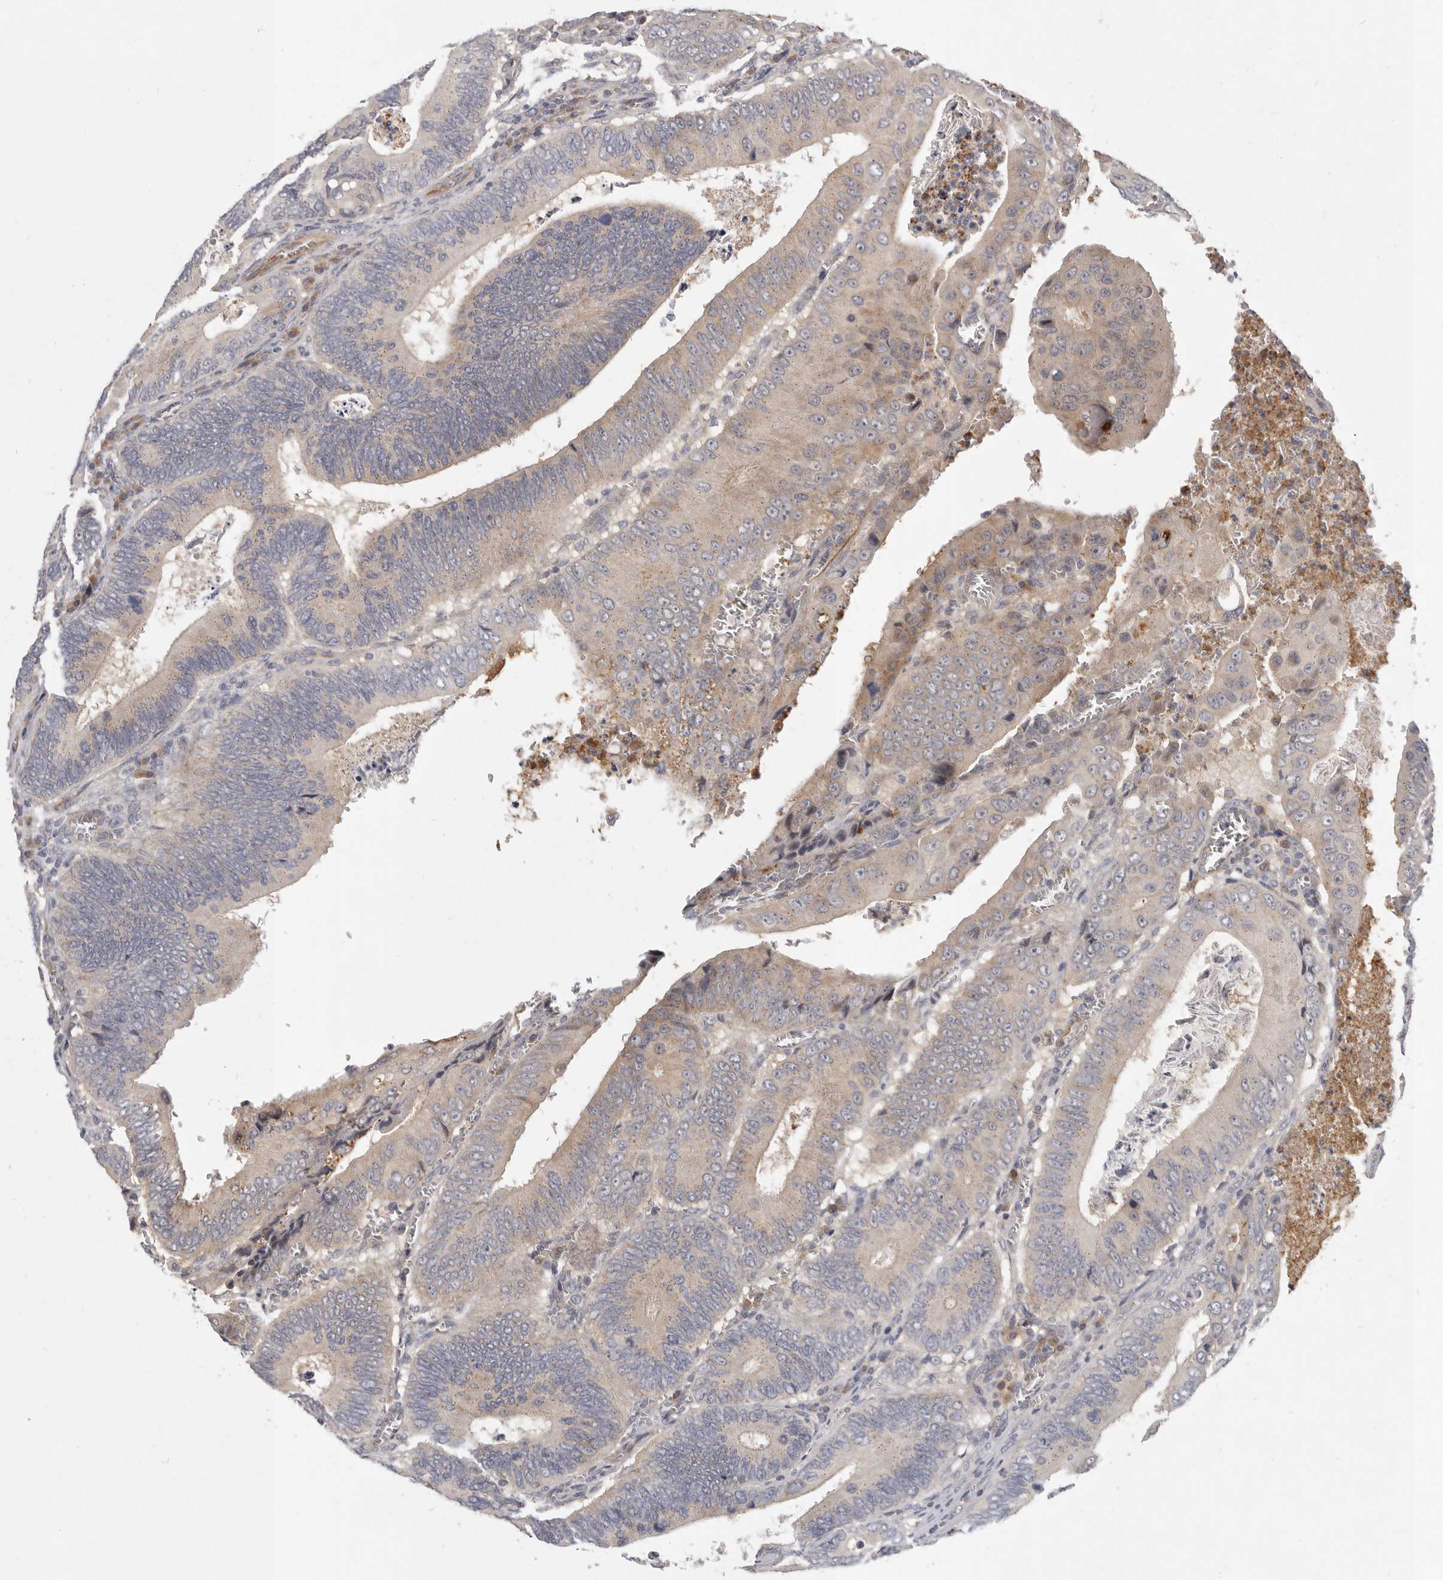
{"staining": {"intensity": "weak", "quantity": "<25%", "location": "cytoplasmic/membranous"}, "tissue": "colorectal cancer", "cell_type": "Tumor cells", "image_type": "cancer", "snomed": [{"axis": "morphology", "description": "Inflammation, NOS"}, {"axis": "morphology", "description": "Adenocarcinoma, NOS"}, {"axis": "topography", "description": "Colon"}], "caption": "An immunohistochemistry (IHC) micrograph of colorectal adenocarcinoma is shown. There is no staining in tumor cells of colorectal adenocarcinoma.", "gene": "SLC22A1", "patient": {"sex": "male", "age": 72}}